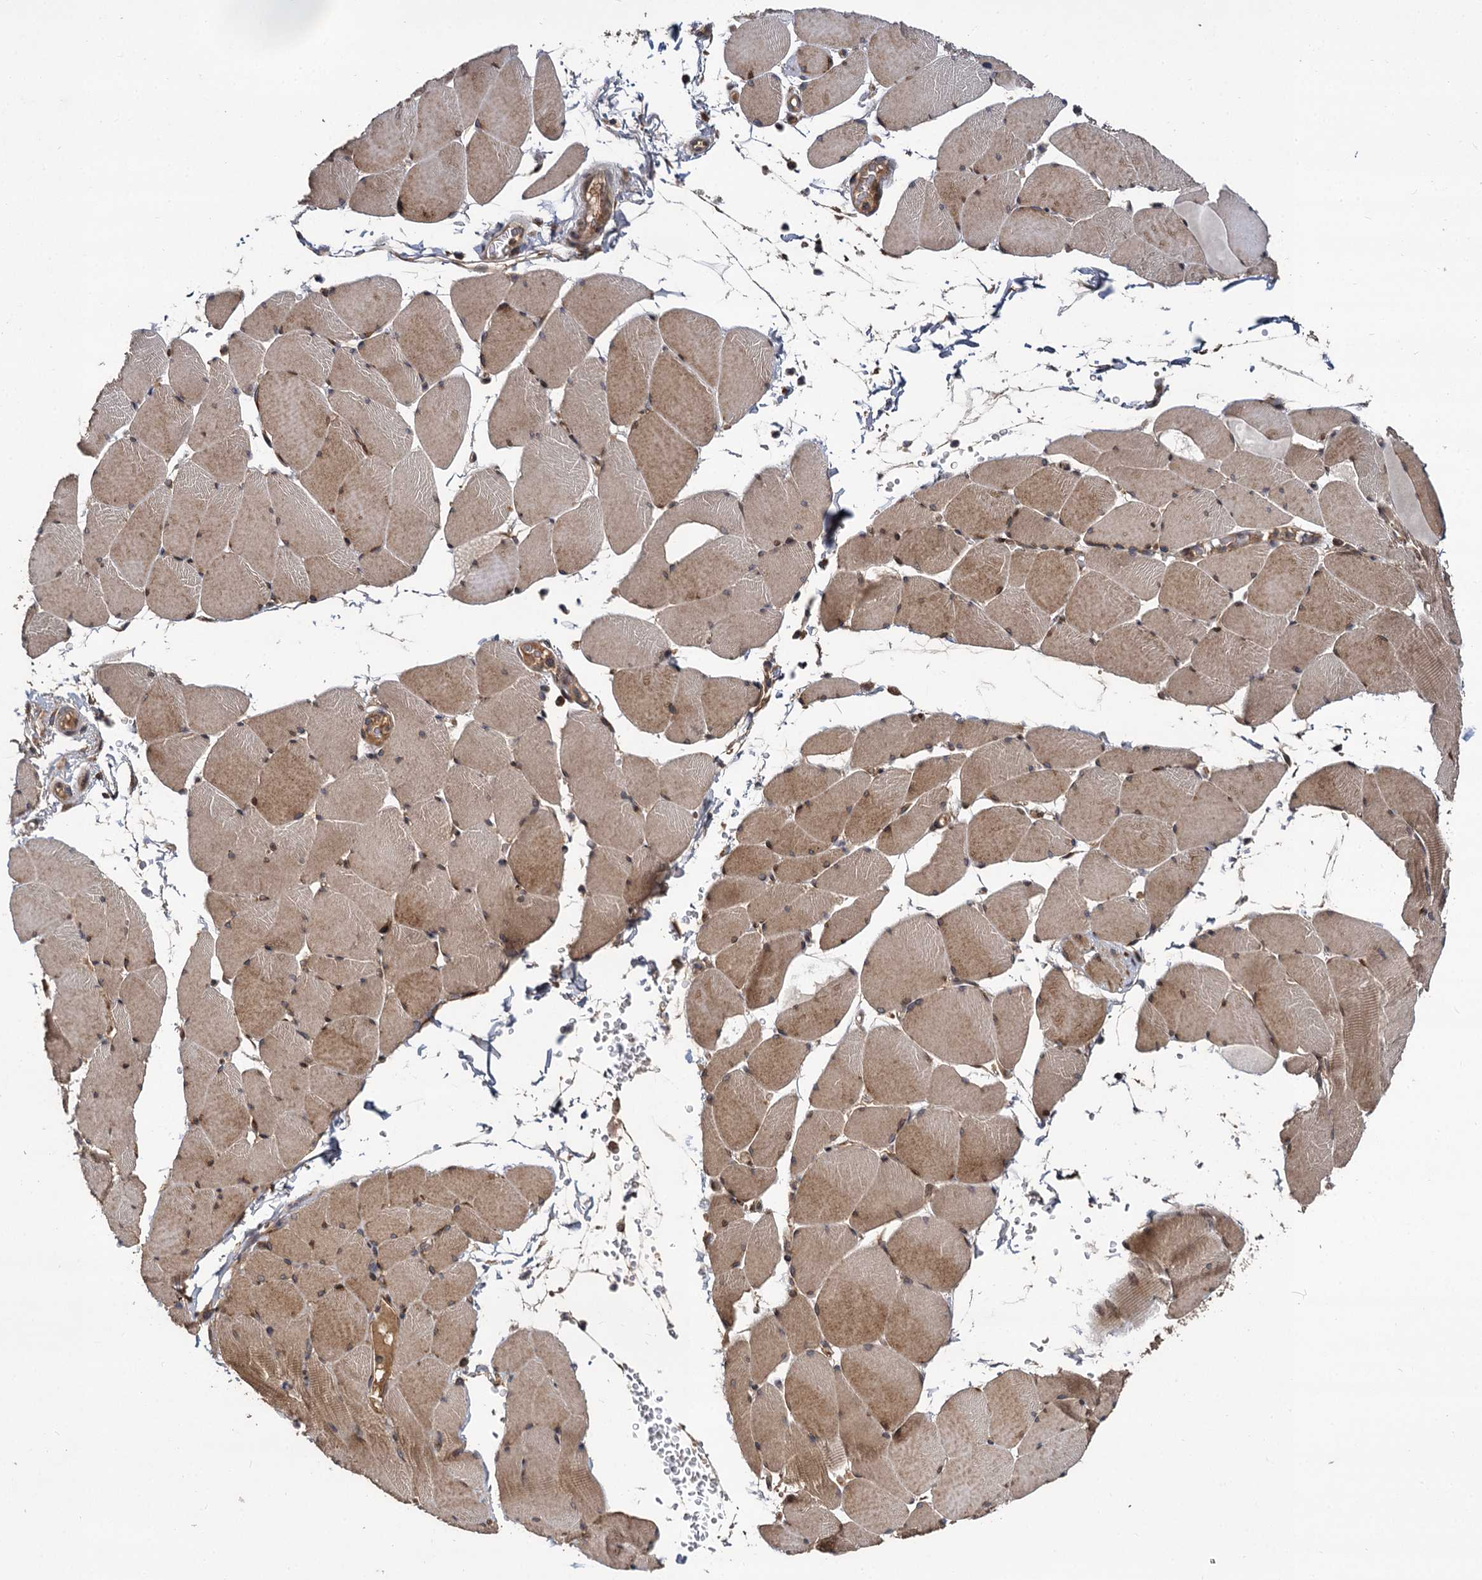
{"staining": {"intensity": "moderate", "quantity": ">75%", "location": "cytoplasmic/membranous"}, "tissue": "skeletal muscle", "cell_type": "Myocytes", "image_type": "normal", "snomed": [{"axis": "morphology", "description": "Normal tissue, NOS"}, {"axis": "topography", "description": "Skeletal muscle"}, {"axis": "topography", "description": "Head-Neck"}], "caption": "IHC of normal human skeletal muscle reveals medium levels of moderate cytoplasmic/membranous positivity in approximately >75% of myocytes. (DAB (3,3'-diaminobenzidine) IHC with brightfield microscopy, high magnification).", "gene": "INPPL1", "patient": {"sex": "male", "age": 66}}